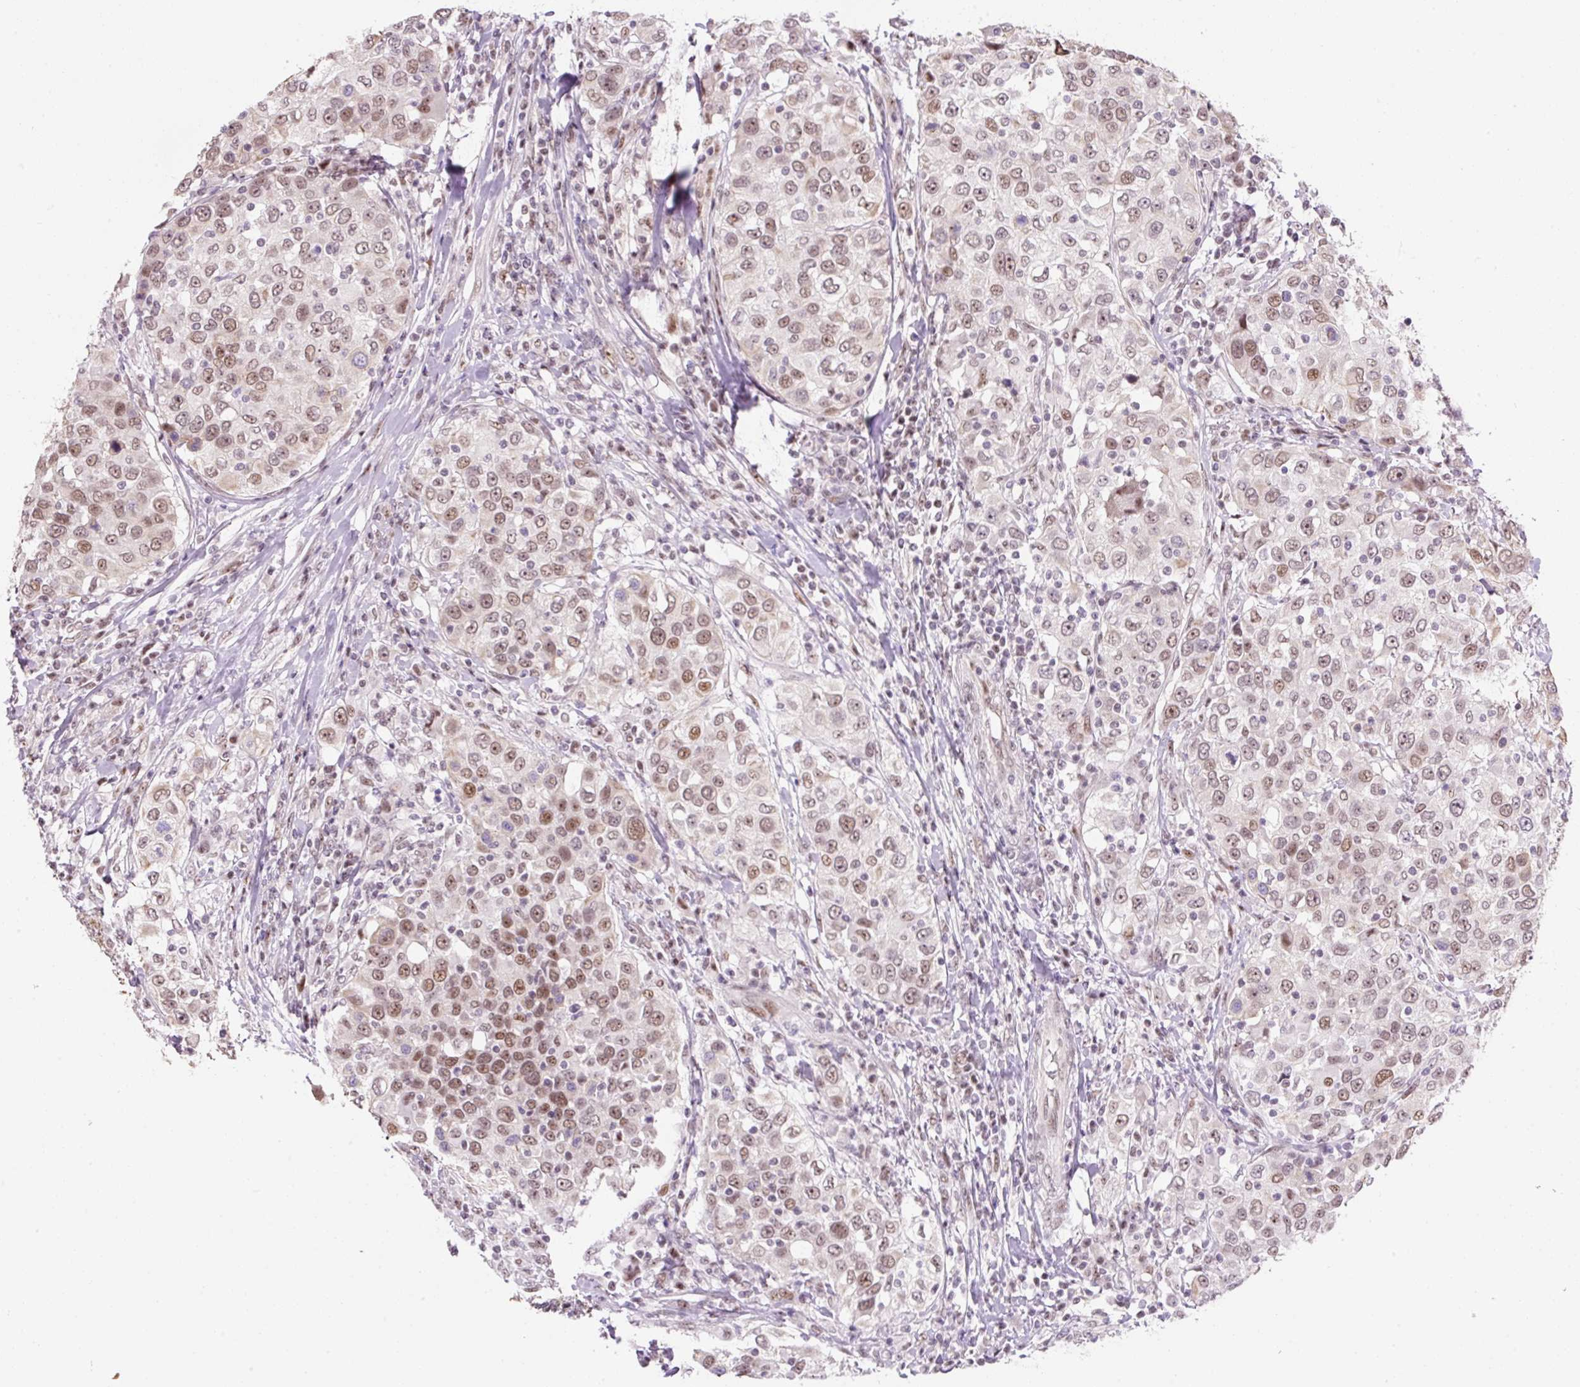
{"staining": {"intensity": "moderate", "quantity": "25%-75%", "location": "nuclear"}, "tissue": "urothelial cancer", "cell_type": "Tumor cells", "image_type": "cancer", "snomed": [{"axis": "morphology", "description": "Urothelial carcinoma, High grade"}, {"axis": "topography", "description": "Urinary bladder"}], "caption": "Protein staining of urothelial cancer tissue displays moderate nuclear positivity in about 25%-75% of tumor cells.", "gene": "TAF1A", "patient": {"sex": "female", "age": 80}}